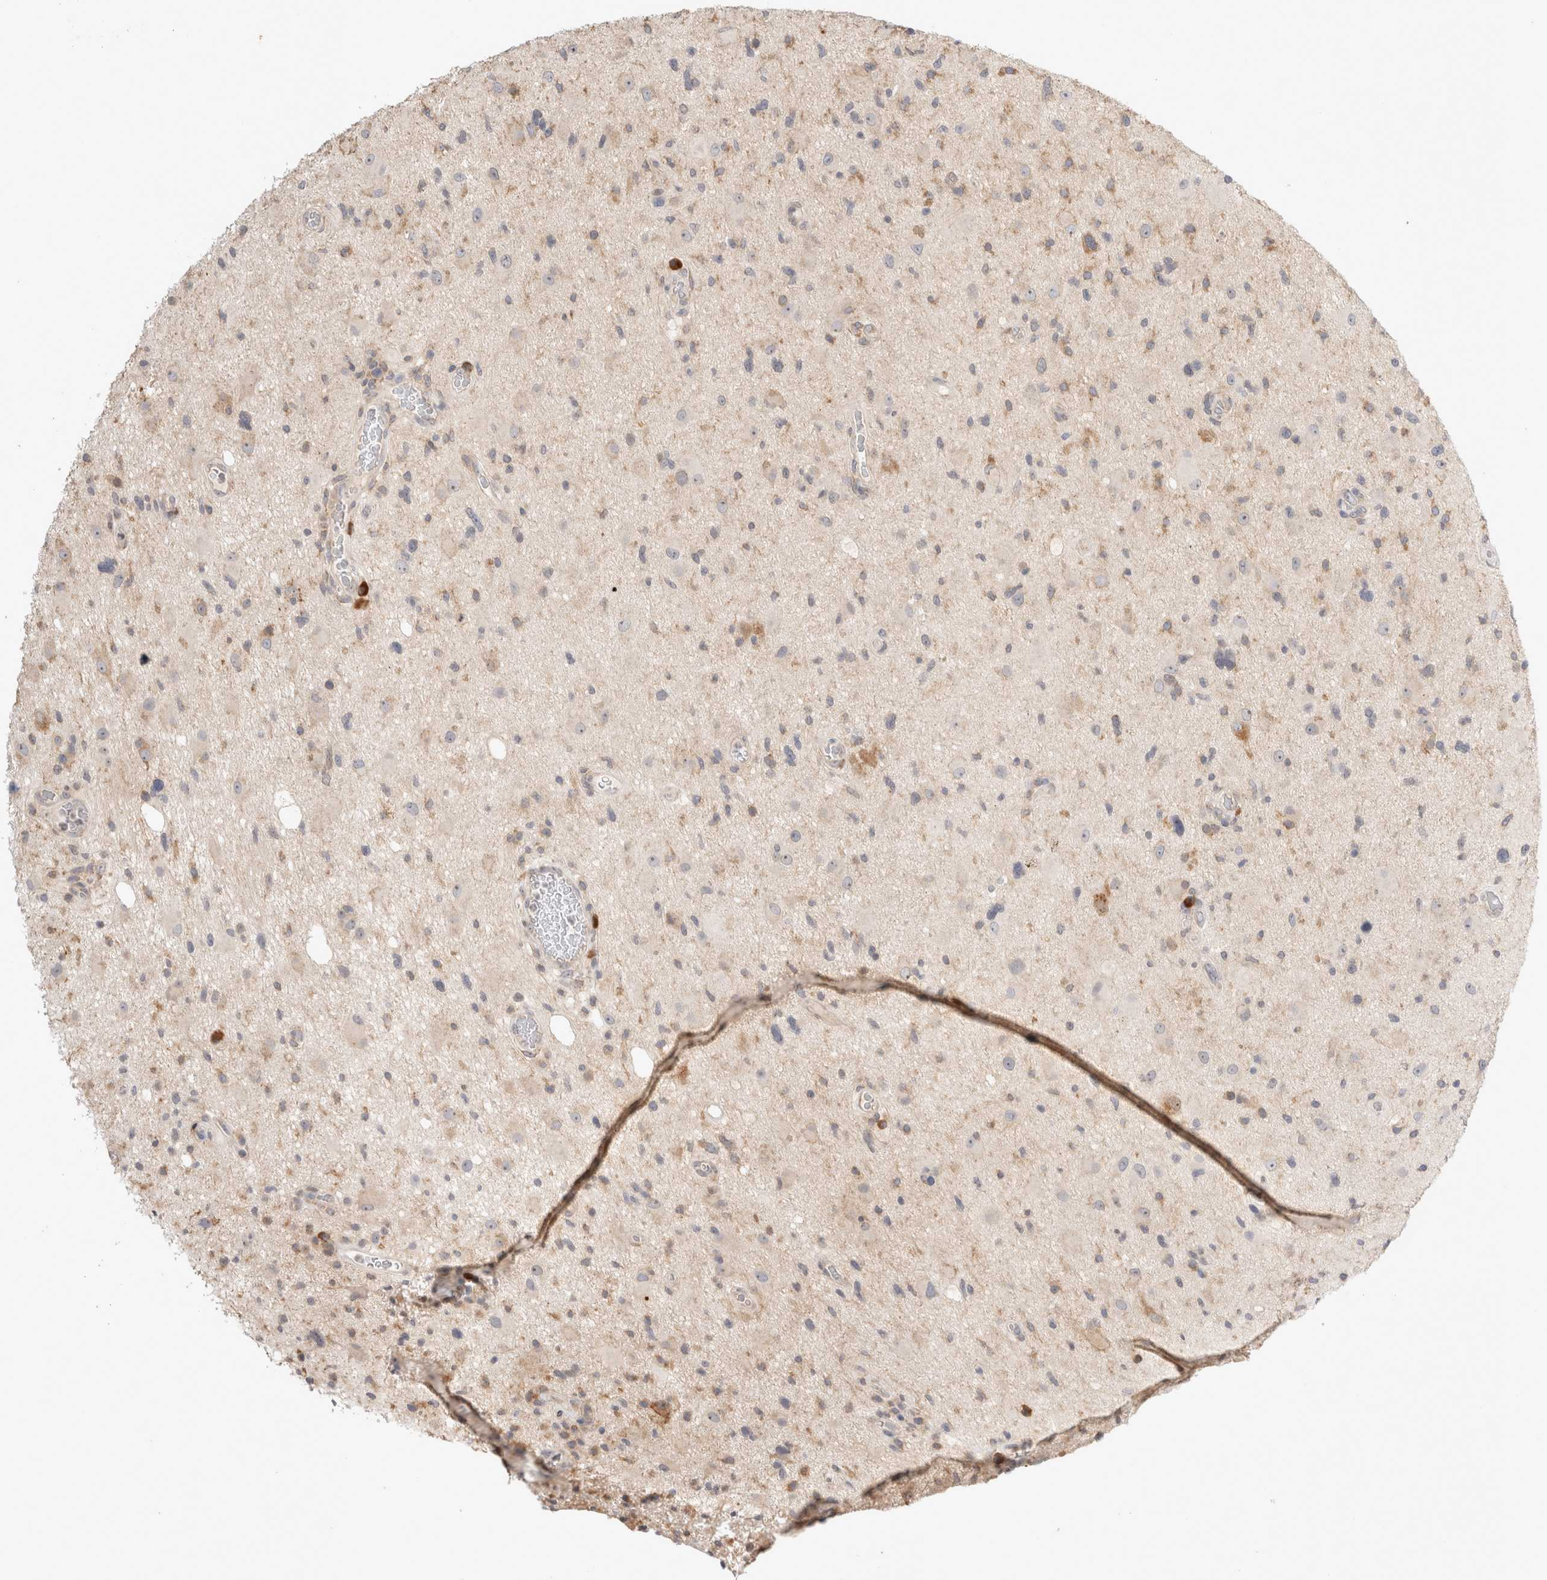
{"staining": {"intensity": "weak", "quantity": "<25%", "location": "cytoplasmic/membranous"}, "tissue": "glioma", "cell_type": "Tumor cells", "image_type": "cancer", "snomed": [{"axis": "morphology", "description": "Glioma, malignant, High grade"}, {"axis": "topography", "description": "Brain"}], "caption": "This is a histopathology image of IHC staining of glioma, which shows no expression in tumor cells.", "gene": "NEDD4L", "patient": {"sex": "male", "age": 33}}